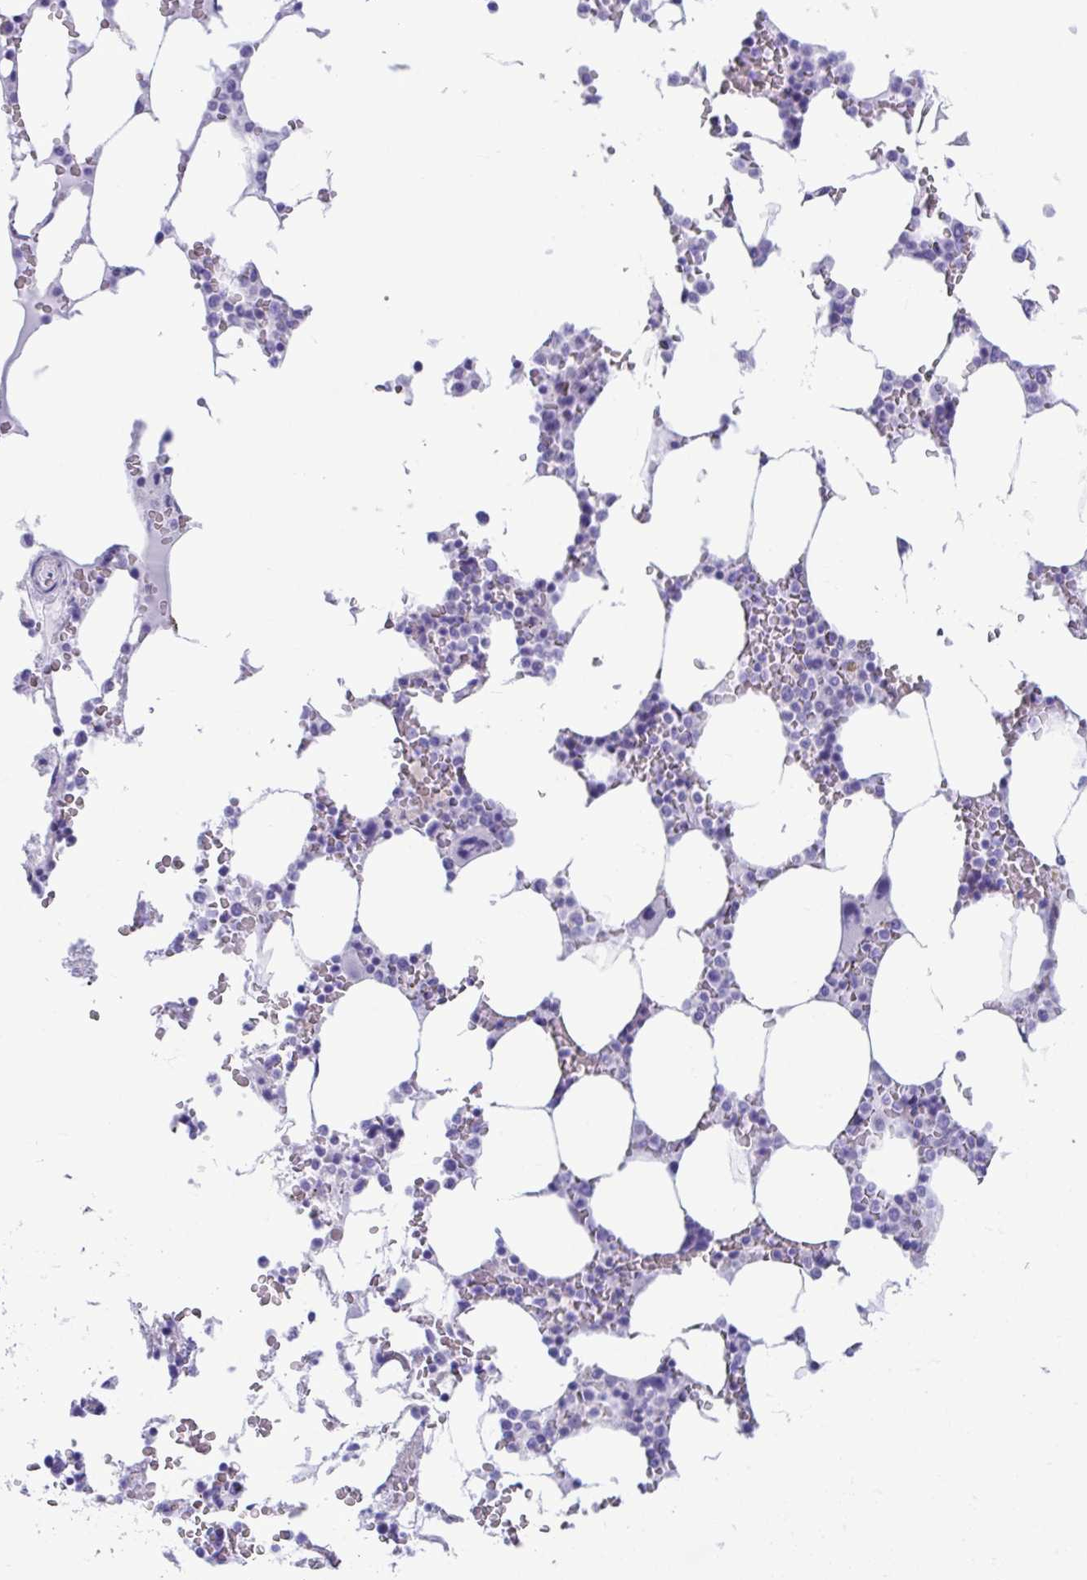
{"staining": {"intensity": "negative", "quantity": "none", "location": "none"}, "tissue": "bone marrow", "cell_type": "Hematopoietic cells", "image_type": "normal", "snomed": [{"axis": "morphology", "description": "Normal tissue, NOS"}, {"axis": "topography", "description": "Bone marrow"}], "caption": "This is a image of immunohistochemistry staining of normal bone marrow, which shows no staining in hematopoietic cells. The staining was performed using DAB to visualize the protein expression in brown, while the nuclei were stained in blue with hematoxylin (Magnification: 20x).", "gene": "ISL1", "patient": {"sex": "male", "age": 64}}